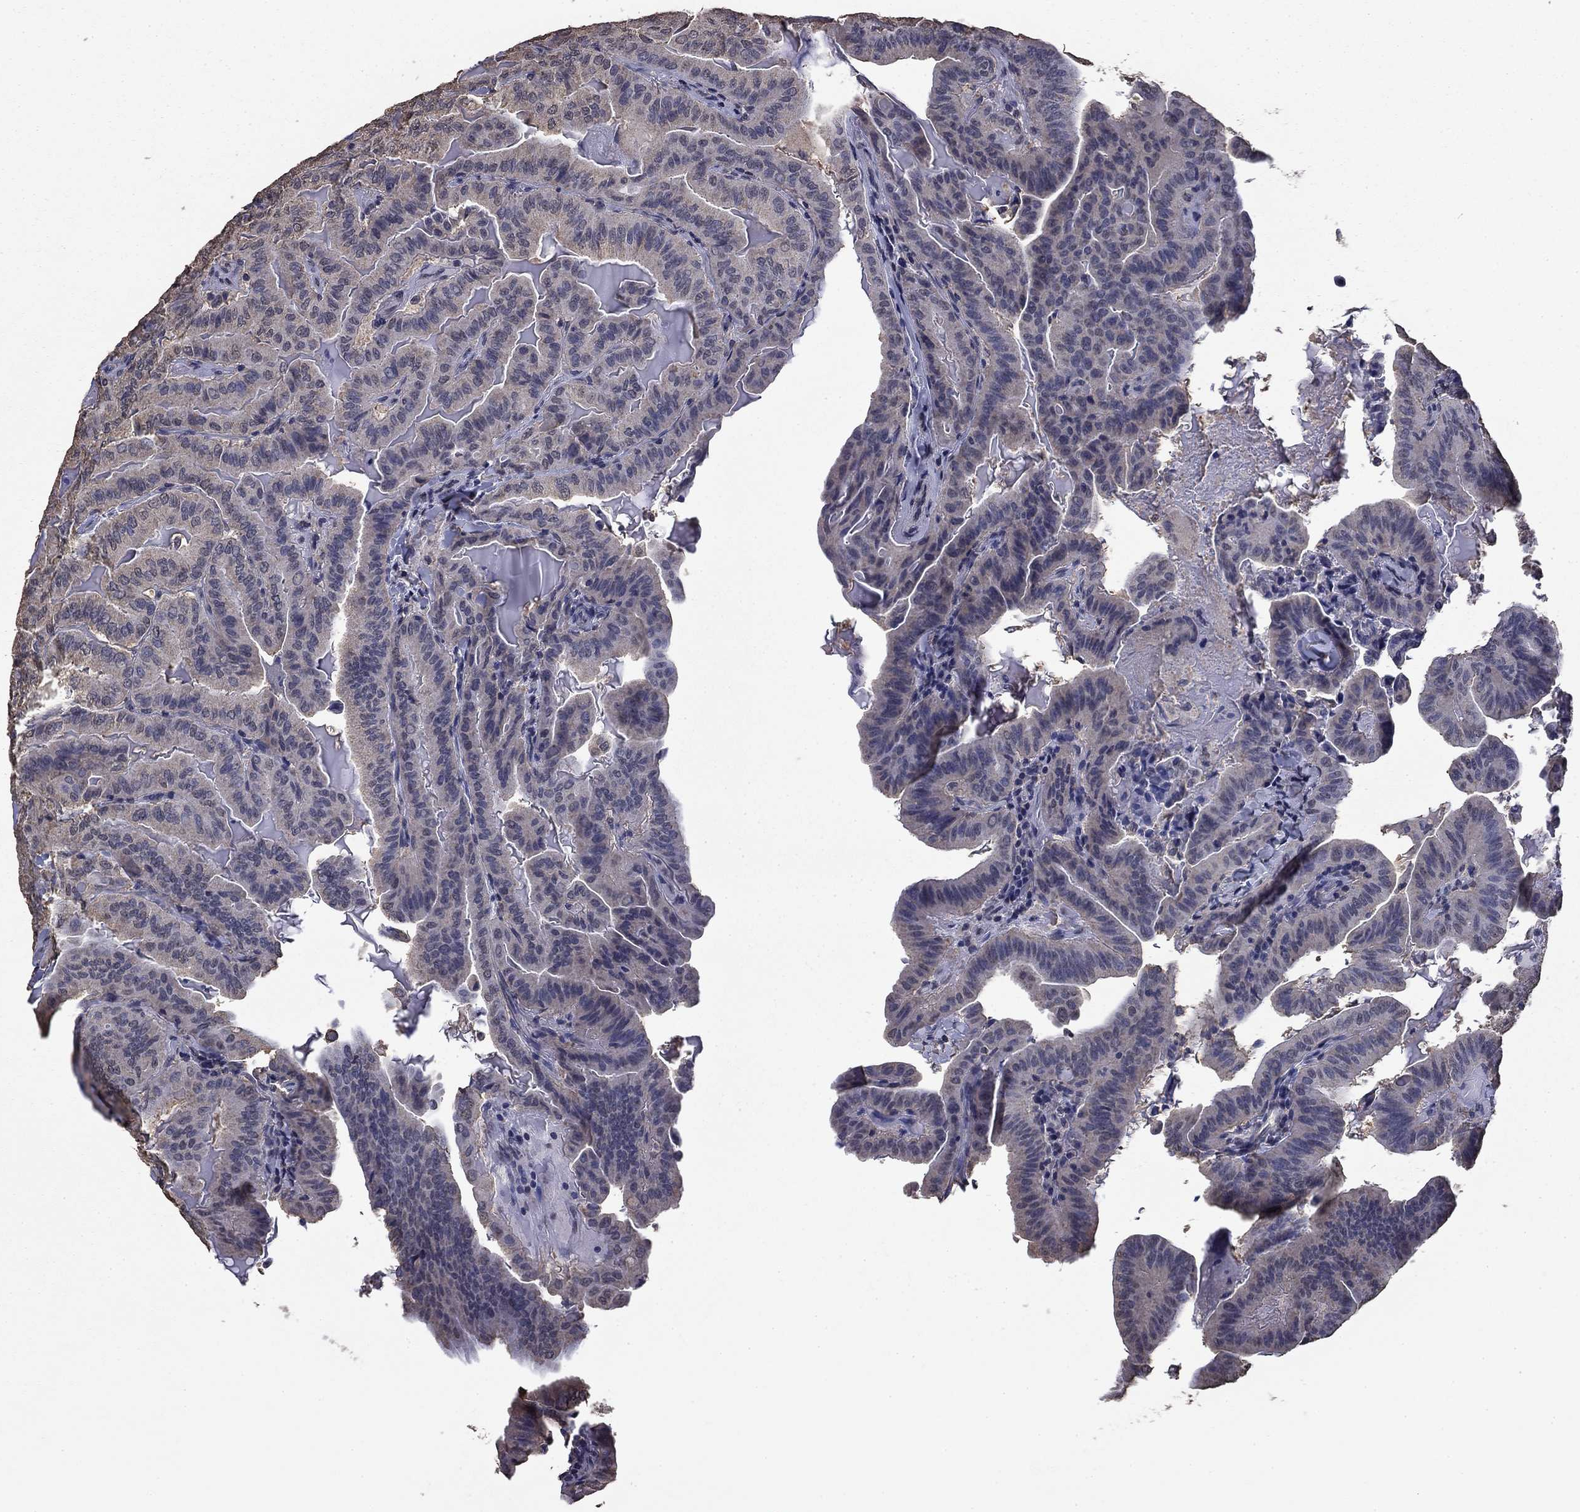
{"staining": {"intensity": "negative", "quantity": "none", "location": "none"}, "tissue": "thyroid cancer", "cell_type": "Tumor cells", "image_type": "cancer", "snomed": [{"axis": "morphology", "description": "Papillary adenocarcinoma, NOS"}, {"axis": "topography", "description": "Thyroid gland"}], "caption": "Tumor cells show no significant protein staining in thyroid cancer.", "gene": "MFAP3L", "patient": {"sex": "female", "age": 68}}